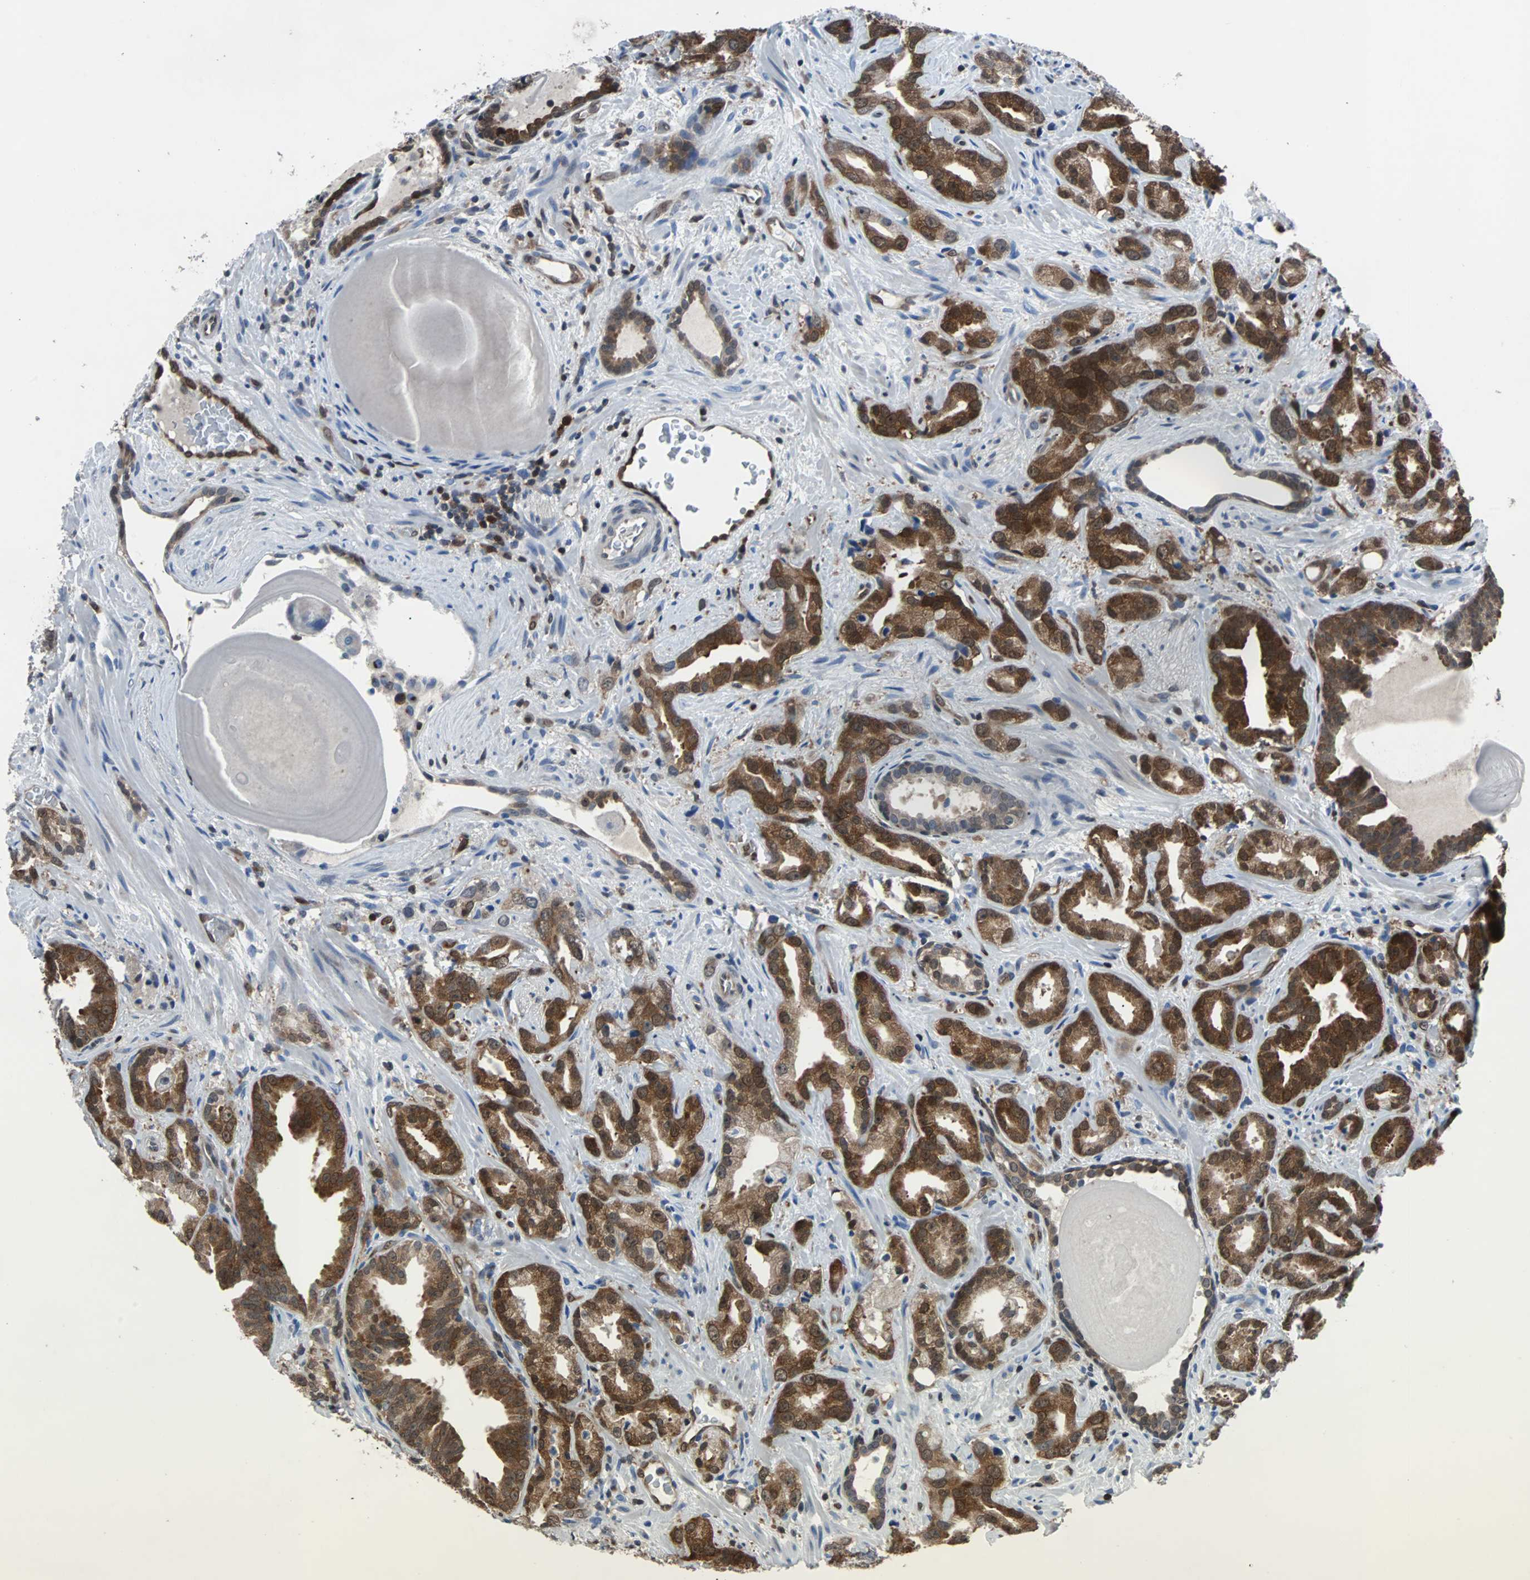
{"staining": {"intensity": "moderate", "quantity": ">75%", "location": "cytoplasmic/membranous,nuclear"}, "tissue": "prostate cancer", "cell_type": "Tumor cells", "image_type": "cancer", "snomed": [{"axis": "morphology", "description": "Adenocarcinoma, Low grade"}, {"axis": "topography", "description": "Prostate"}], "caption": "Immunohistochemical staining of human prostate adenocarcinoma (low-grade) displays medium levels of moderate cytoplasmic/membranous and nuclear protein positivity in approximately >75% of tumor cells. (brown staining indicates protein expression, while blue staining denotes nuclei).", "gene": "MAP2K6", "patient": {"sex": "male", "age": 63}}